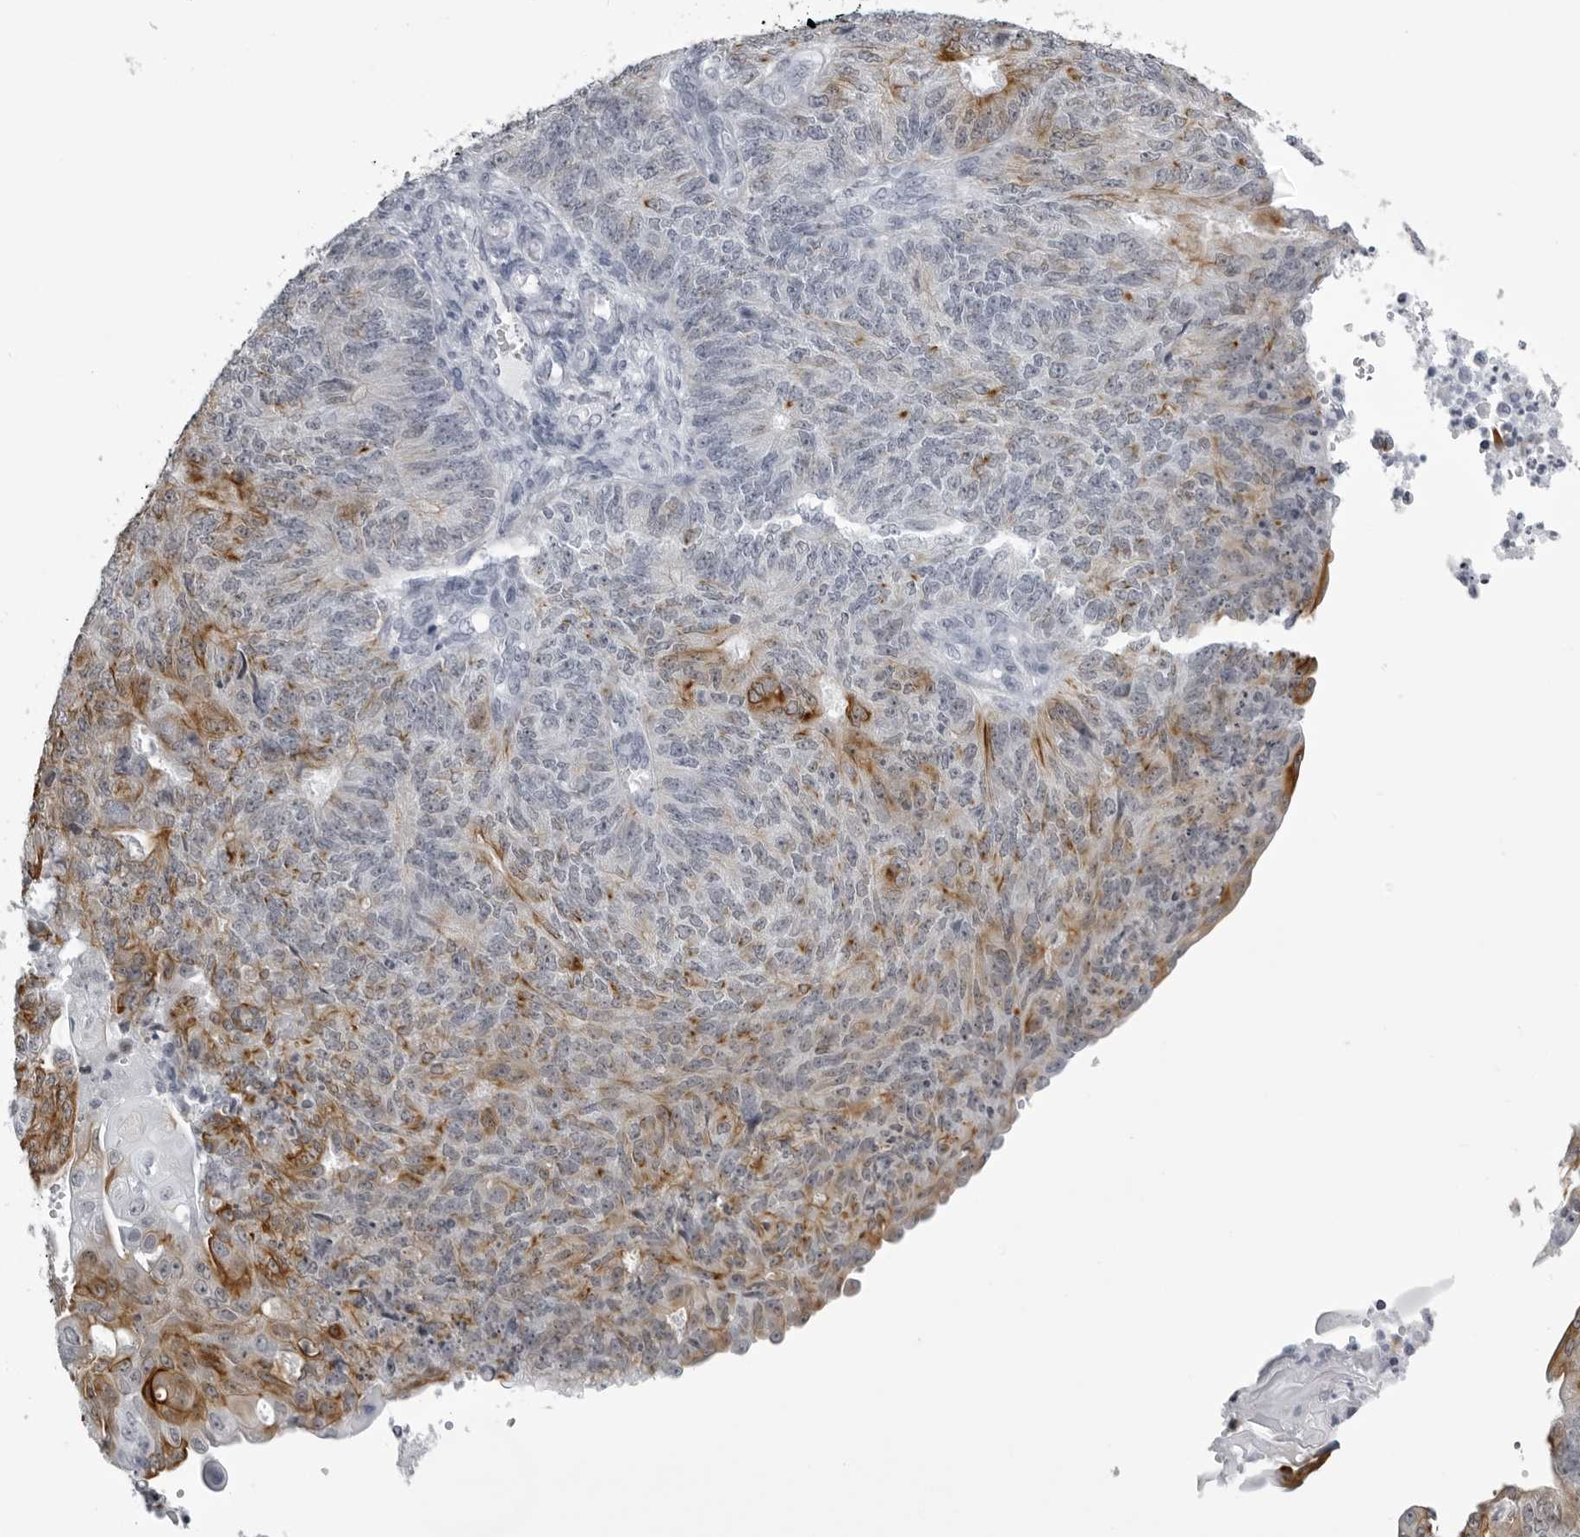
{"staining": {"intensity": "moderate", "quantity": ">75%", "location": "cytoplasmic/membranous"}, "tissue": "endometrial cancer", "cell_type": "Tumor cells", "image_type": "cancer", "snomed": [{"axis": "morphology", "description": "Adenocarcinoma, NOS"}, {"axis": "topography", "description": "Endometrium"}], "caption": "Adenocarcinoma (endometrial) stained with immunohistochemistry (IHC) demonstrates moderate cytoplasmic/membranous expression in about >75% of tumor cells.", "gene": "UROD", "patient": {"sex": "female", "age": 32}}